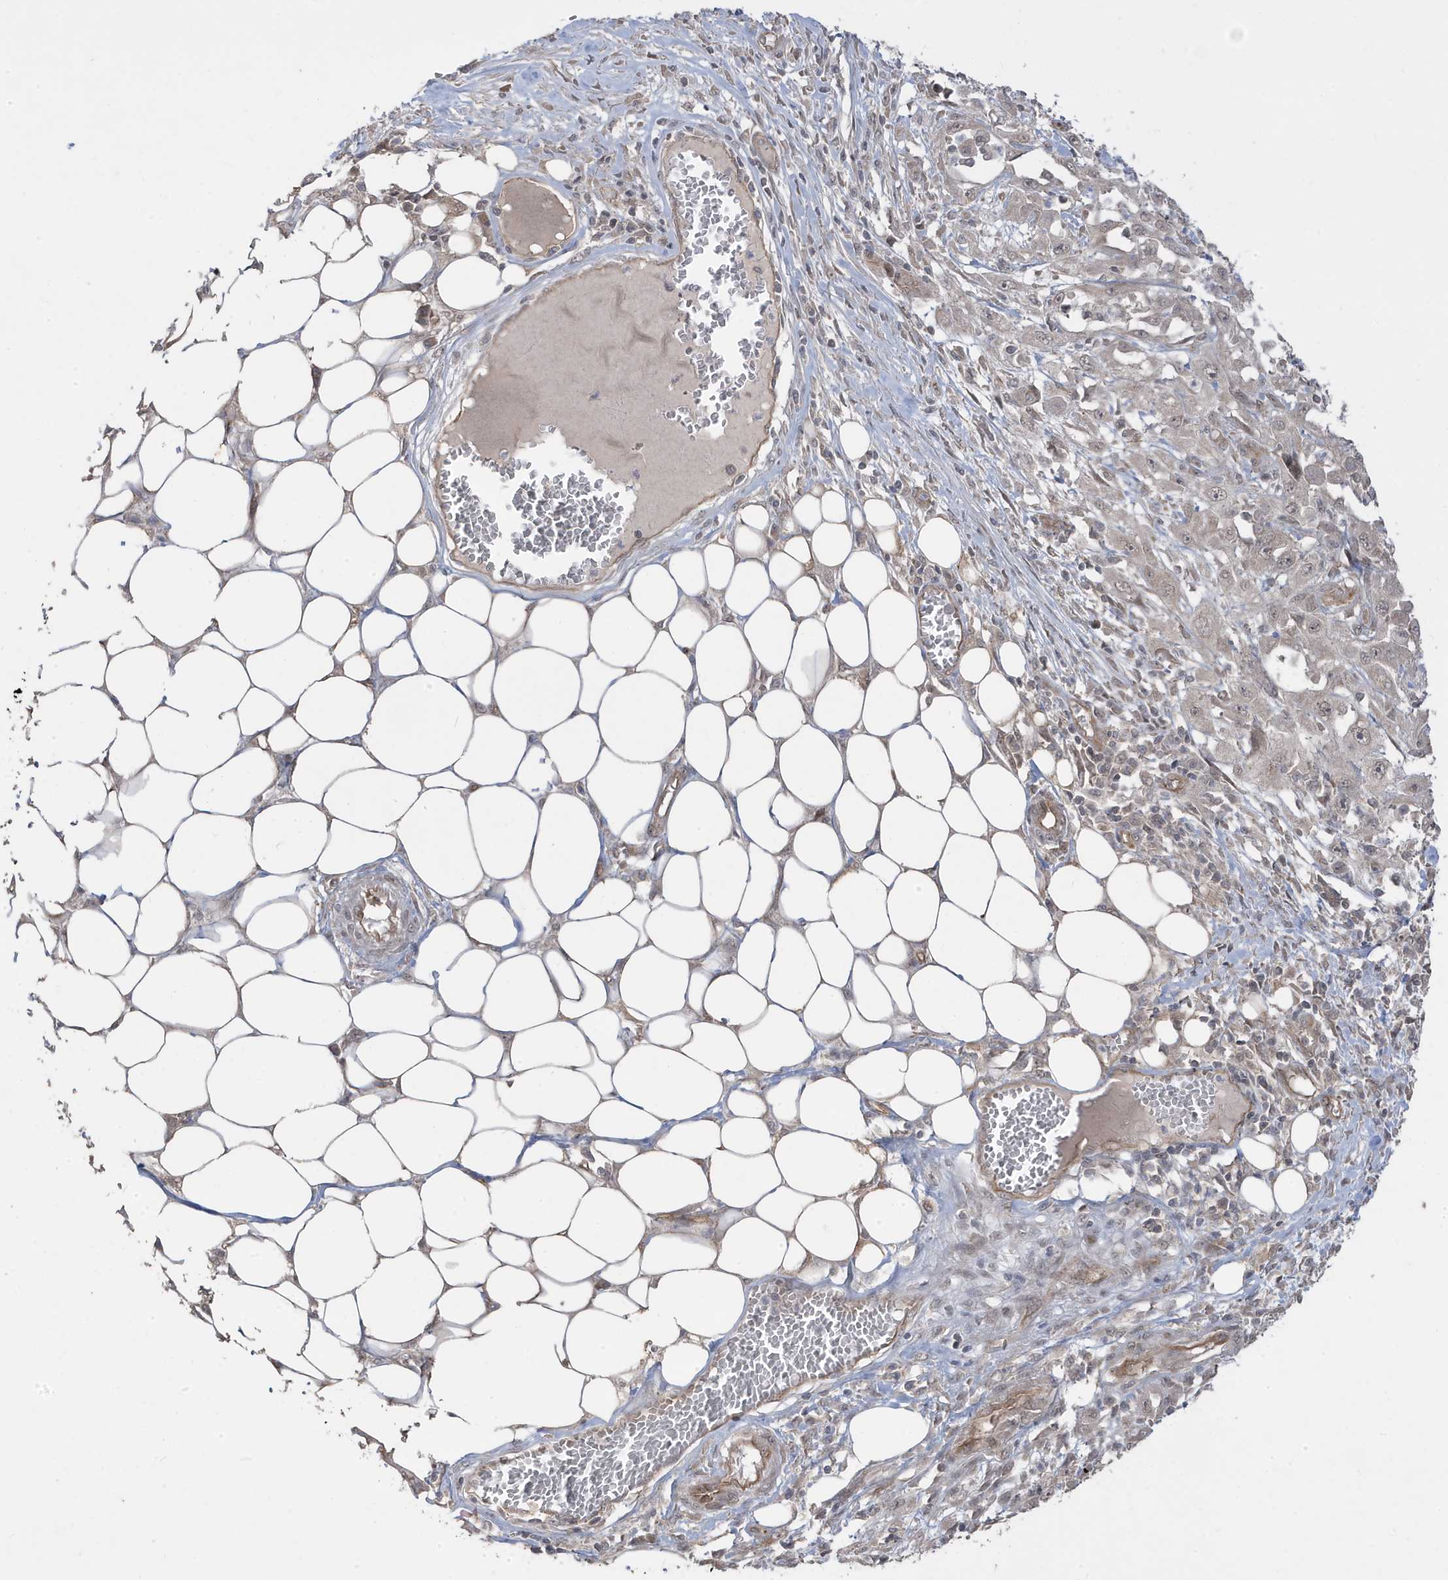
{"staining": {"intensity": "weak", "quantity": "<25%", "location": "cytoplasmic/membranous"}, "tissue": "skin cancer", "cell_type": "Tumor cells", "image_type": "cancer", "snomed": [{"axis": "morphology", "description": "Squamous cell carcinoma, NOS"}, {"axis": "morphology", "description": "Squamous cell carcinoma, metastatic, NOS"}, {"axis": "topography", "description": "Skin"}, {"axis": "topography", "description": "Lymph node"}], "caption": "High power microscopy image of an immunohistochemistry (IHC) micrograph of squamous cell carcinoma (skin), revealing no significant expression in tumor cells. (DAB (3,3'-diaminobenzidine) immunohistochemistry (IHC), high magnification).", "gene": "DNAJC12", "patient": {"sex": "male", "age": 75}}